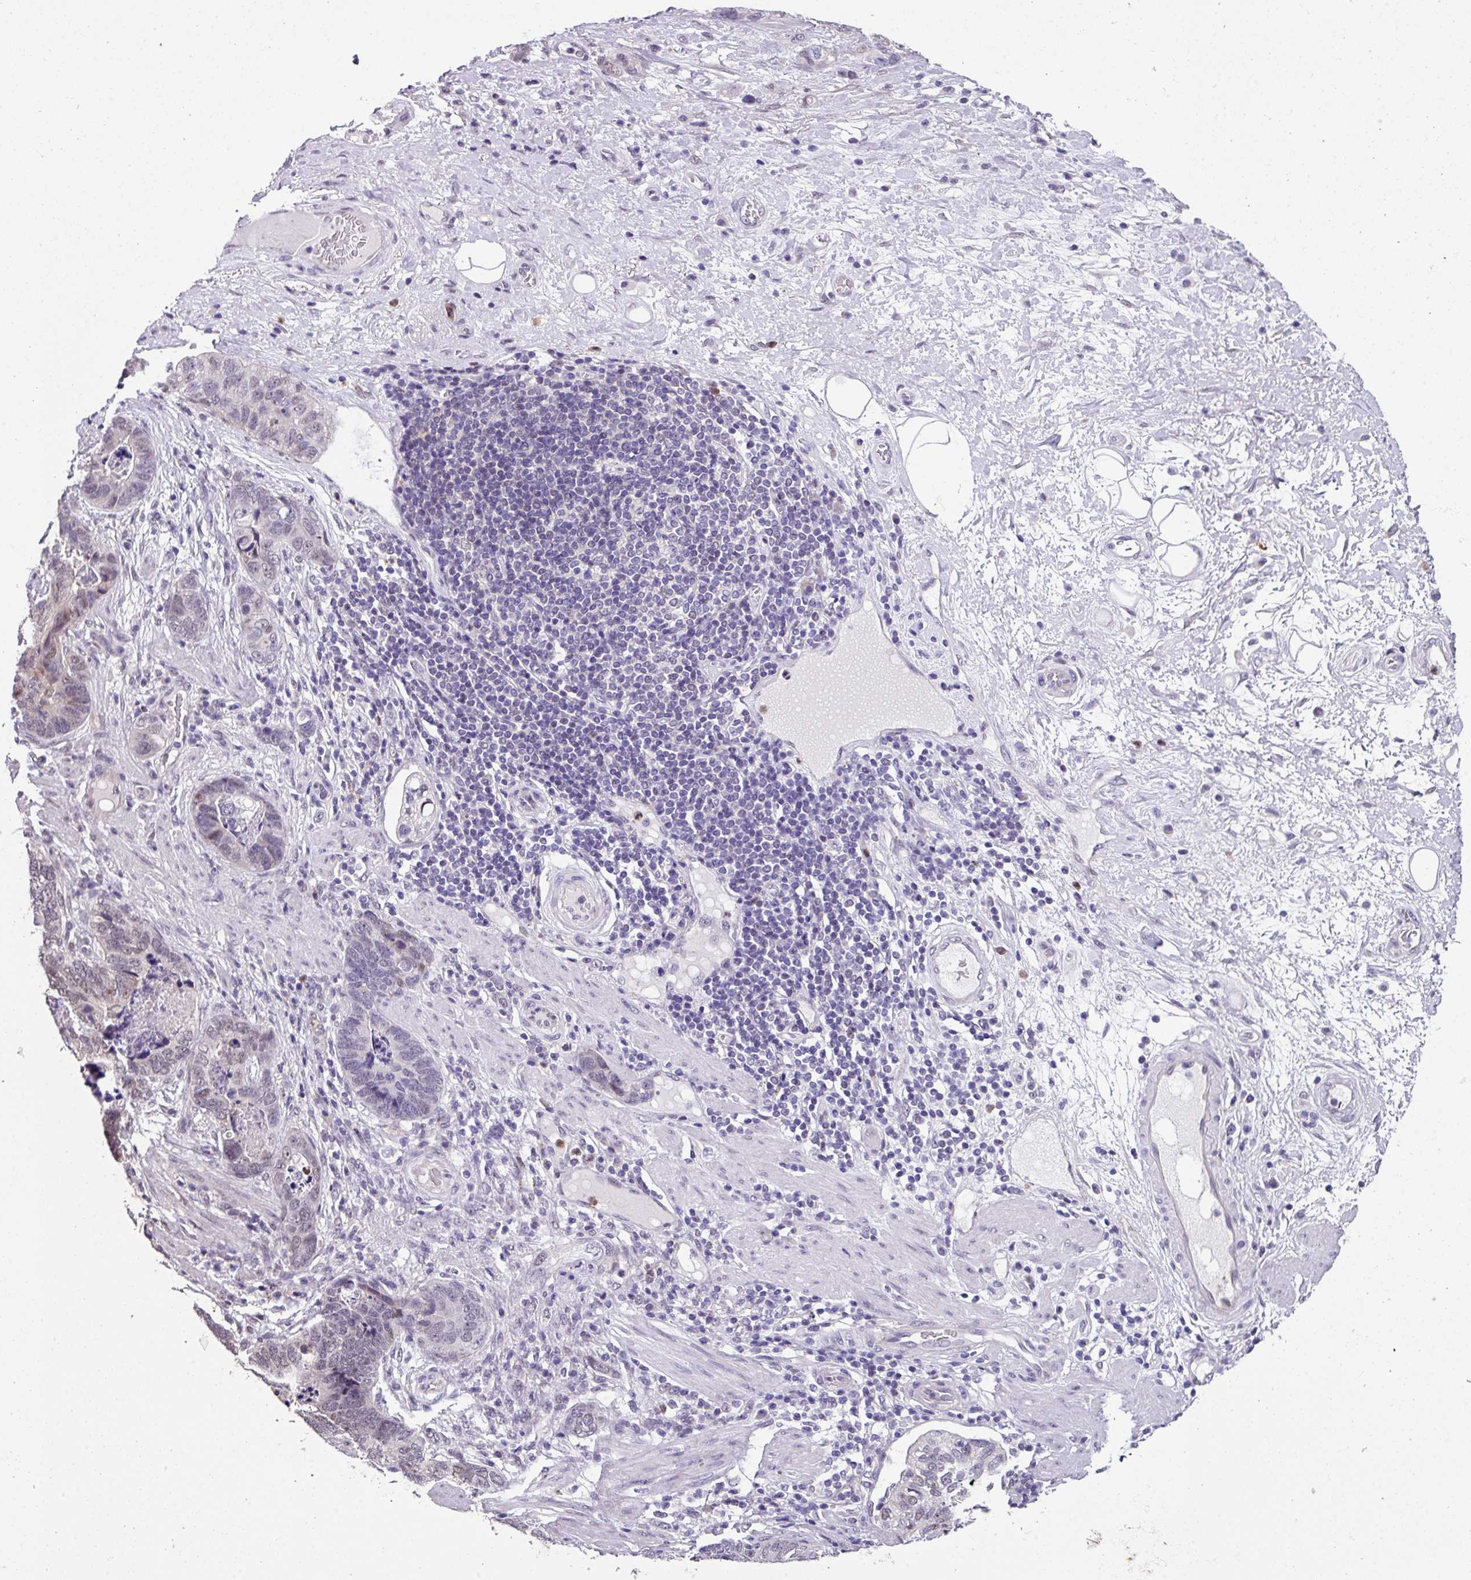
{"staining": {"intensity": "negative", "quantity": "none", "location": "none"}, "tissue": "stomach cancer", "cell_type": "Tumor cells", "image_type": "cancer", "snomed": [{"axis": "morphology", "description": "Normal tissue, NOS"}, {"axis": "morphology", "description": "Adenocarcinoma, NOS"}, {"axis": "topography", "description": "Stomach"}], "caption": "Tumor cells are negative for protein expression in human stomach cancer.", "gene": "ZFP3", "patient": {"sex": "female", "age": 89}}